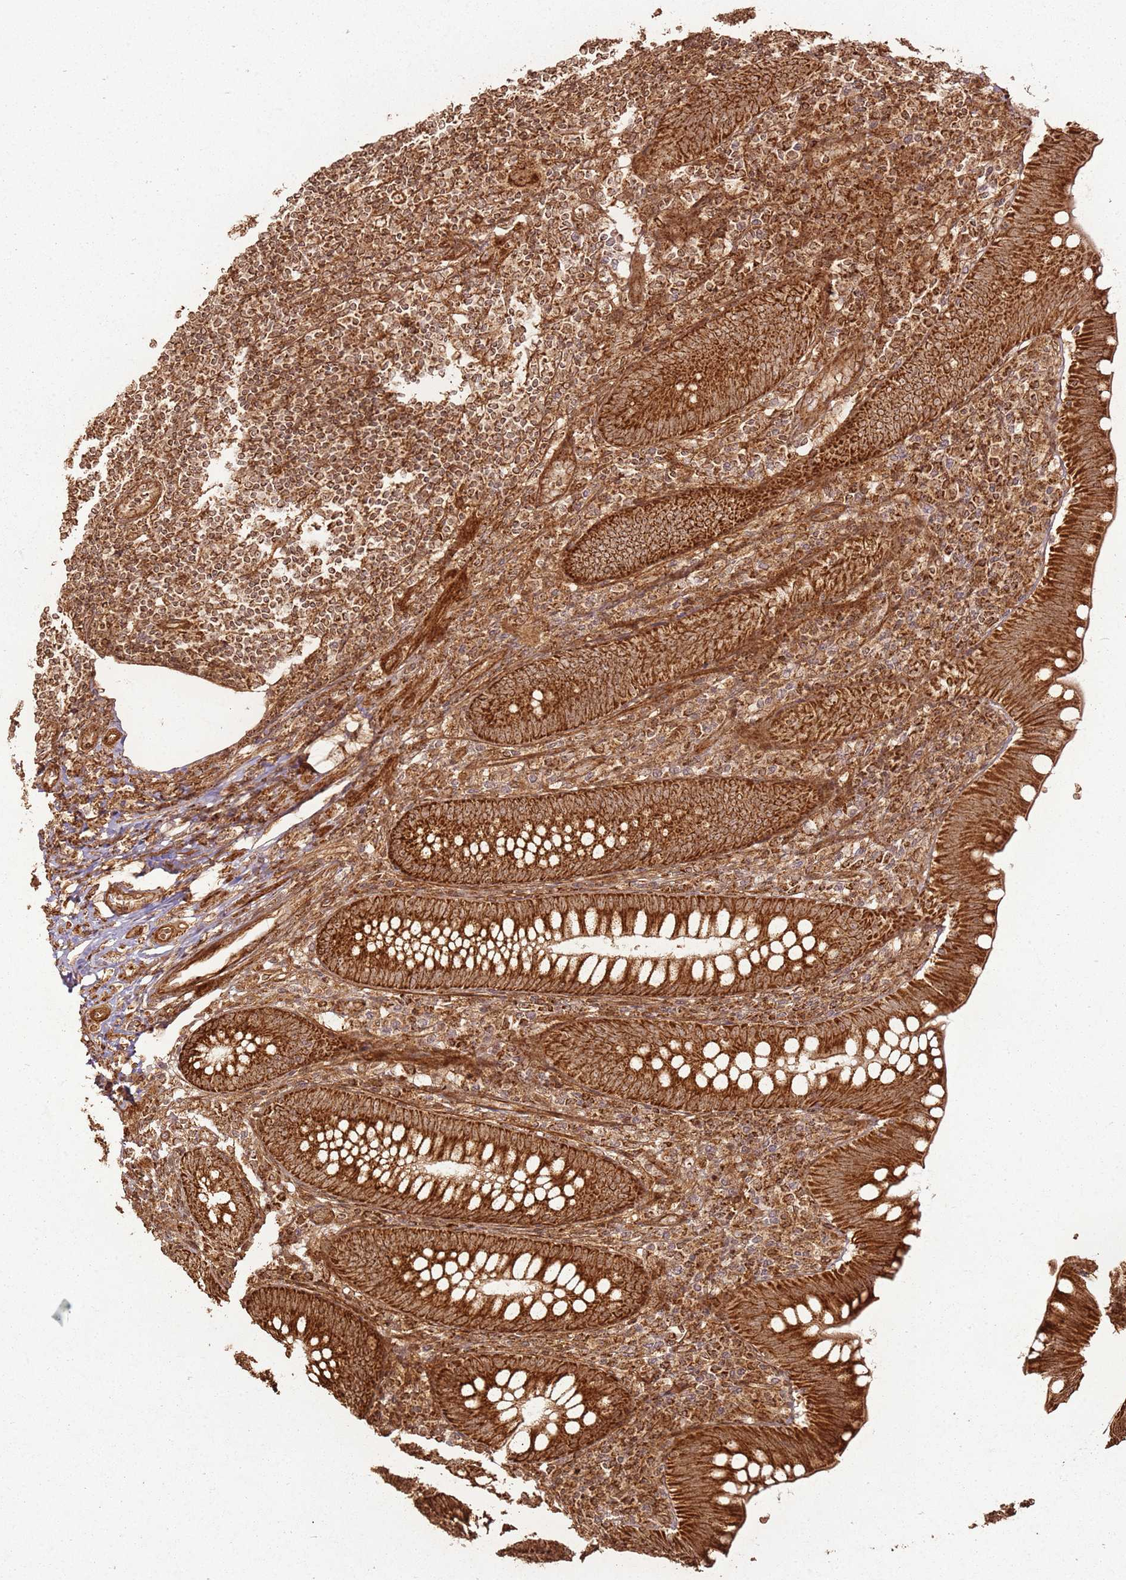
{"staining": {"intensity": "strong", "quantity": ">75%", "location": "cytoplasmic/membranous"}, "tissue": "appendix", "cell_type": "Glandular cells", "image_type": "normal", "snomed": [{"axis": "morphology", "description": "Normal tissue, NOS"}, {"axis": "topography", "description": "Appendix"}], "caption": "A brown stain shows strong cytoplasmic/membranous expression of a protein in glandular cells of normal appendix.", "gene": "MRPS6", "patient": {"sex": "male", "age": 14}}